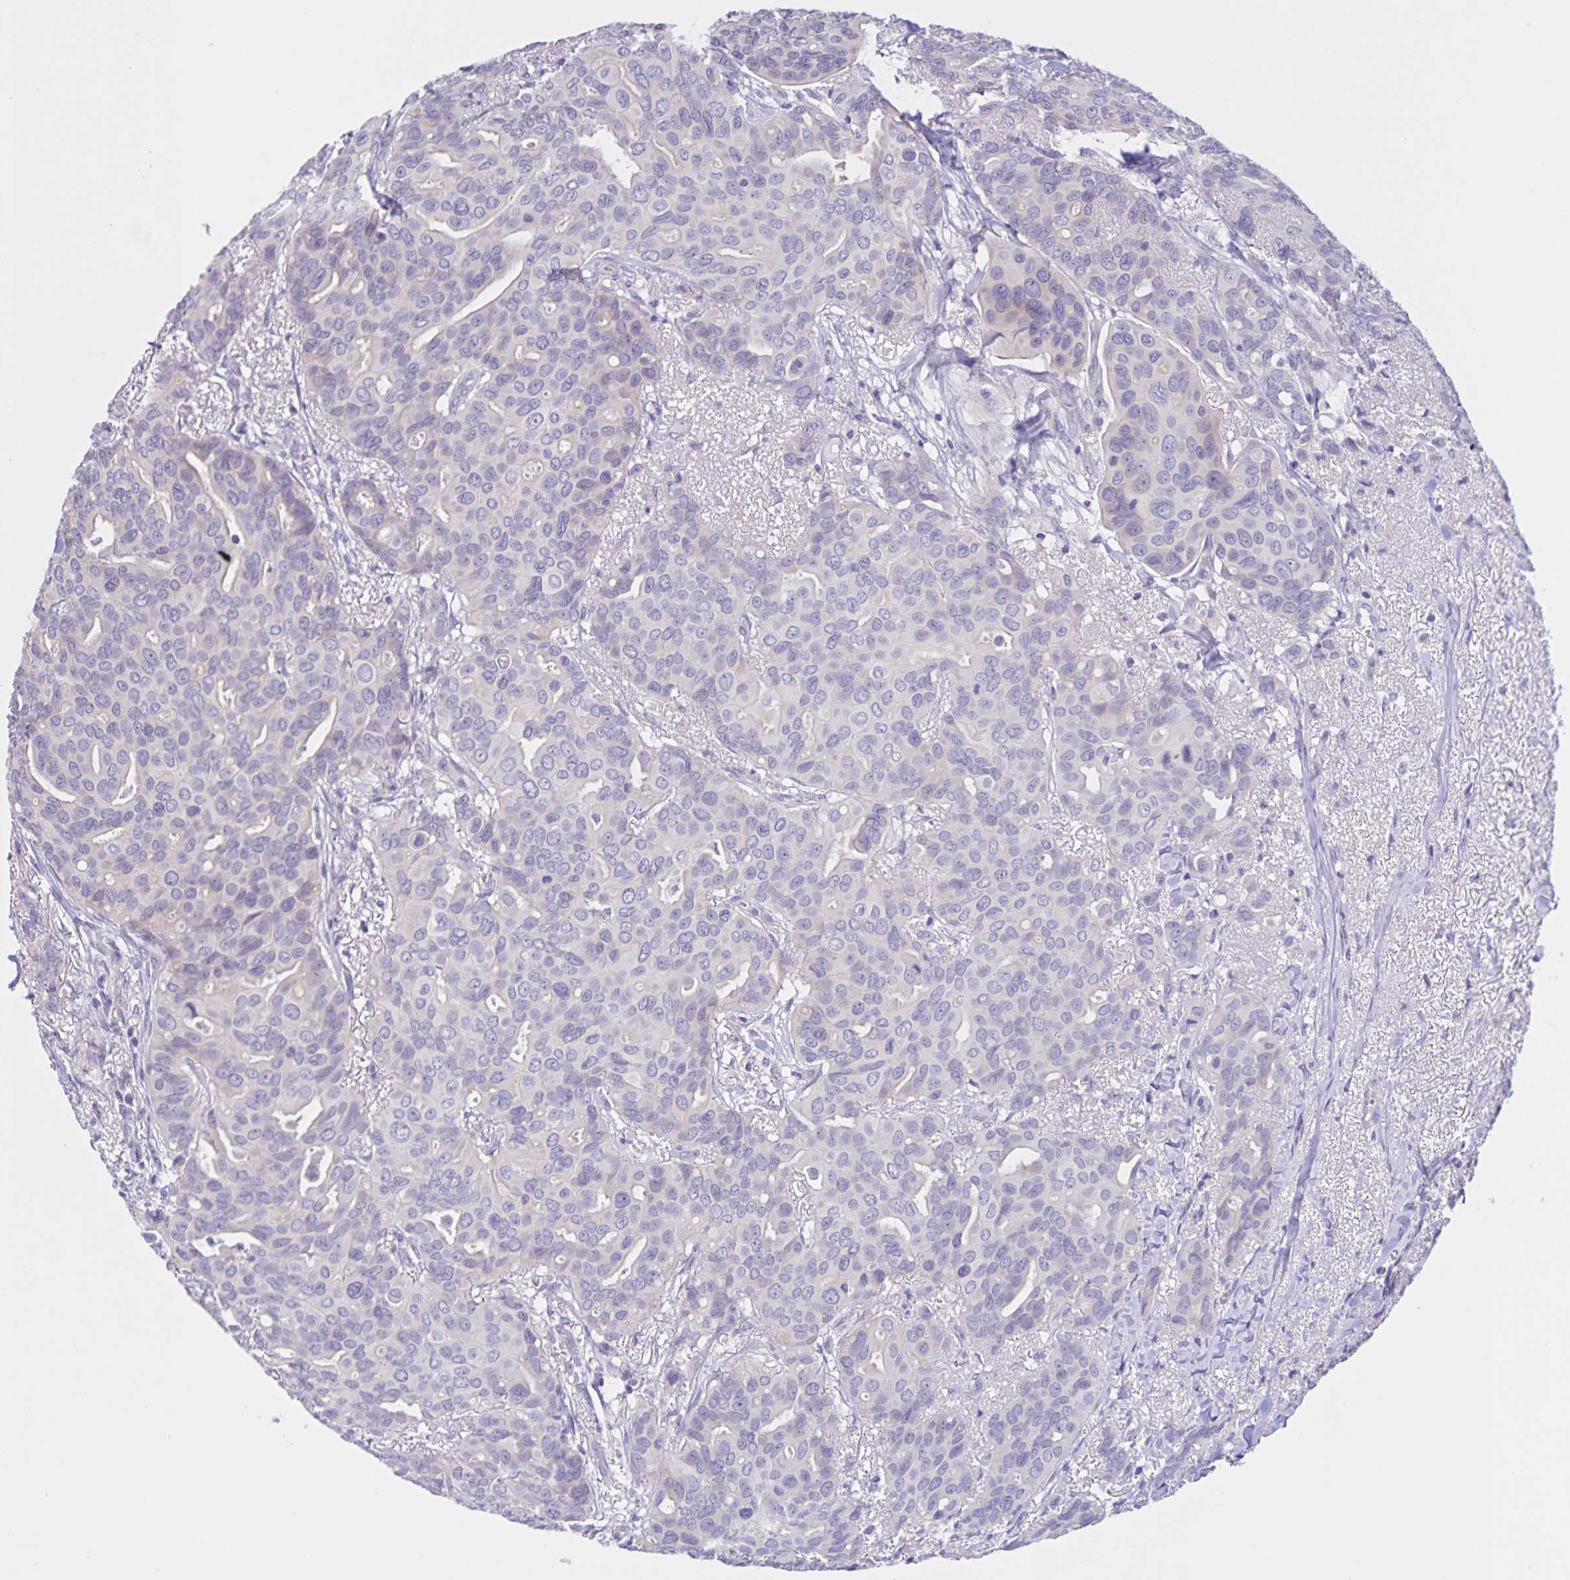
{"staining": {"intensity": "negative", "quantity": "none", "location": "none"}, "tissue": "breast cancer", "cell_type": "Tumor cells", "image_type": "cancer", "snomed": [{"axis": "morphology", "description": "Duct carcinoma"}, {"axis": "topography", "description": "Breast"}], "caption": "DAB immunohistochemical staining of breast infiltrating ductal carcinoma exhibits no significant positivity in tumor cells.", "gene": "DMGDH", "patient": {"sex": "female", "age": 54}}